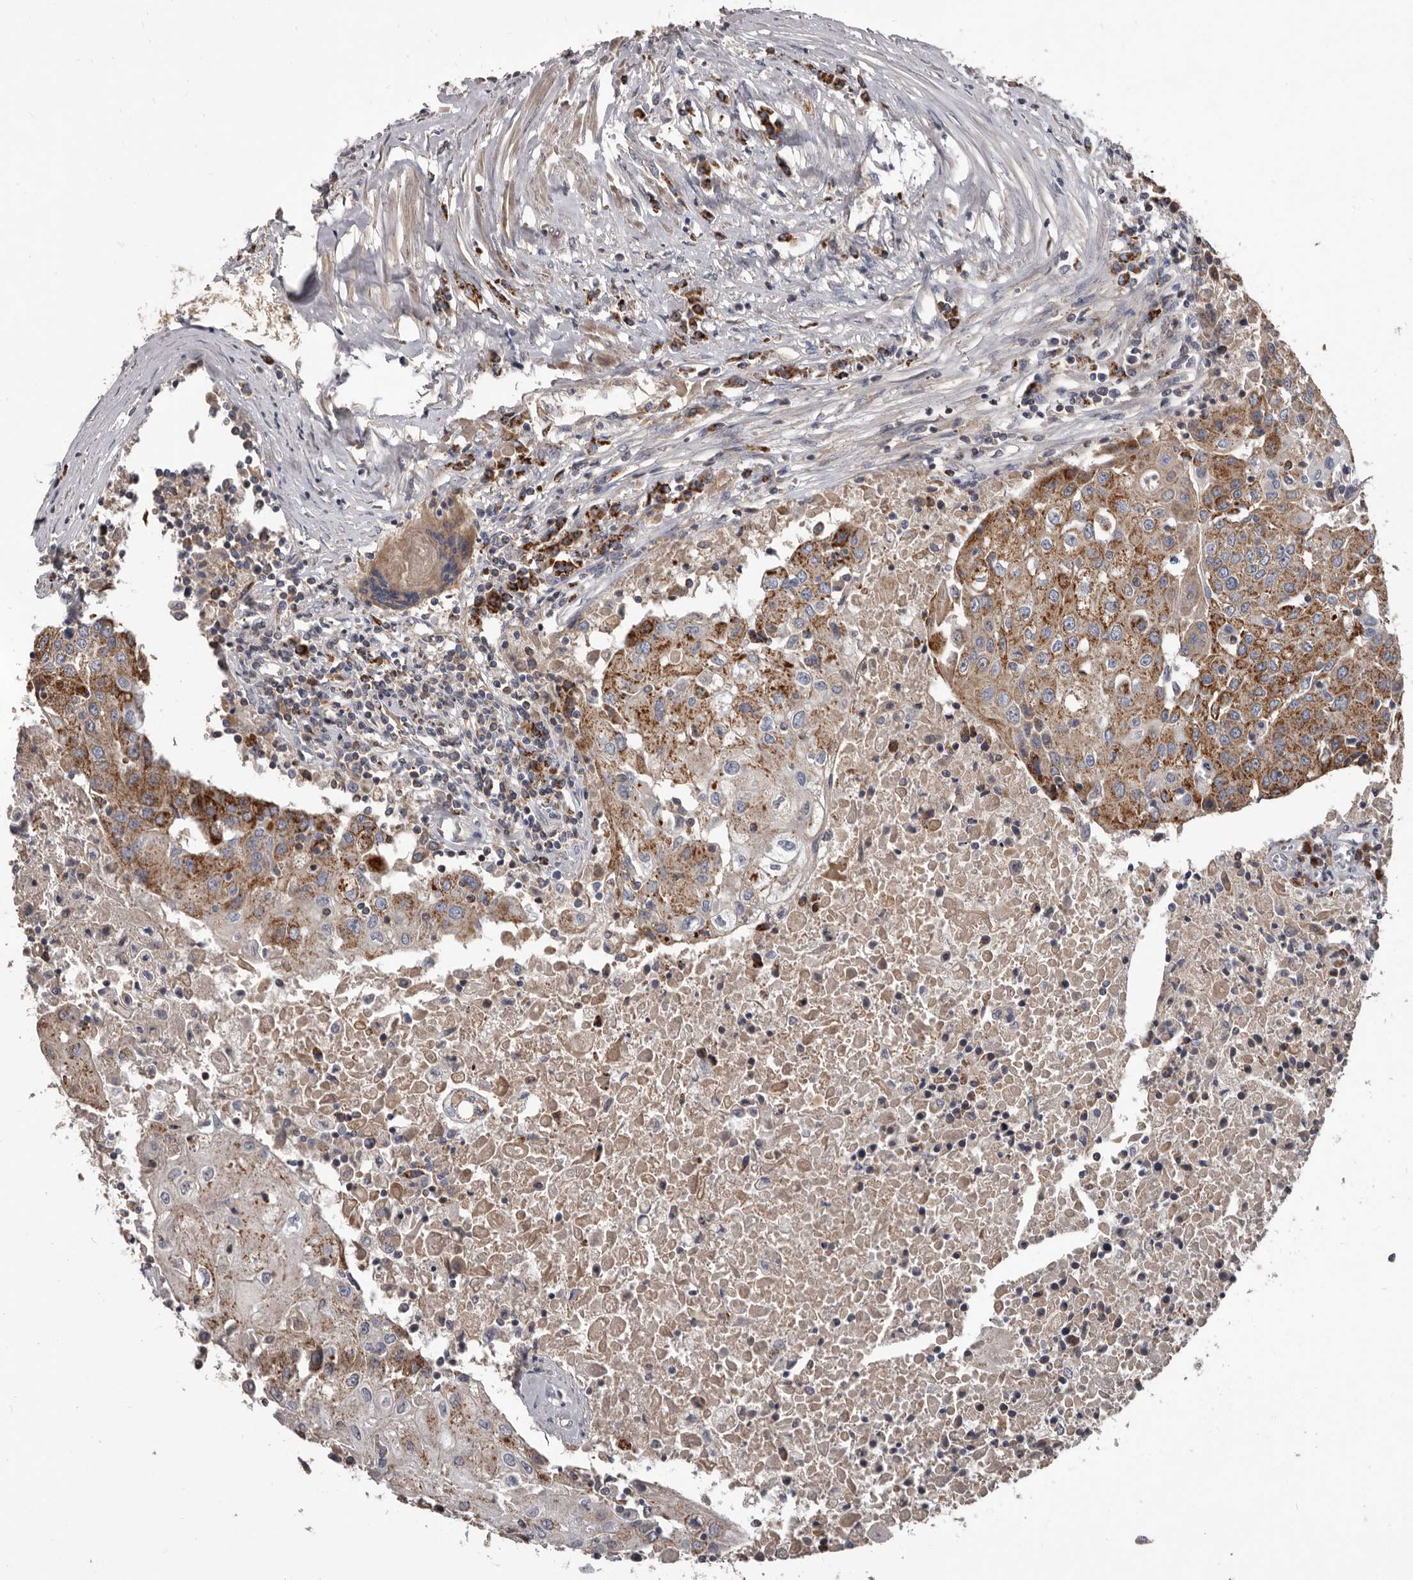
{"staining": {"intensity": "moderate", "quantity": ">75%", "location": "cytoplasmic/membranous"}, "tissue": "urothelial cancer", "cell_type": "Tumor cells", "image_type": "cancer", "snomed": [{"axis": "morphology", "description": "Urothelial carcinoma, High grade"}, {"axis": "topography", "description": "Urinary bladder"}], "caption": "Human urothelial carcinoma (high-grade) stained with a brown dye exhibits moderate cytoplasmic/membranous positive positivity in about >75% of tumor cells.", "gene": "ALDH5A1", "patient": {"sex": "female", "age": 85}}